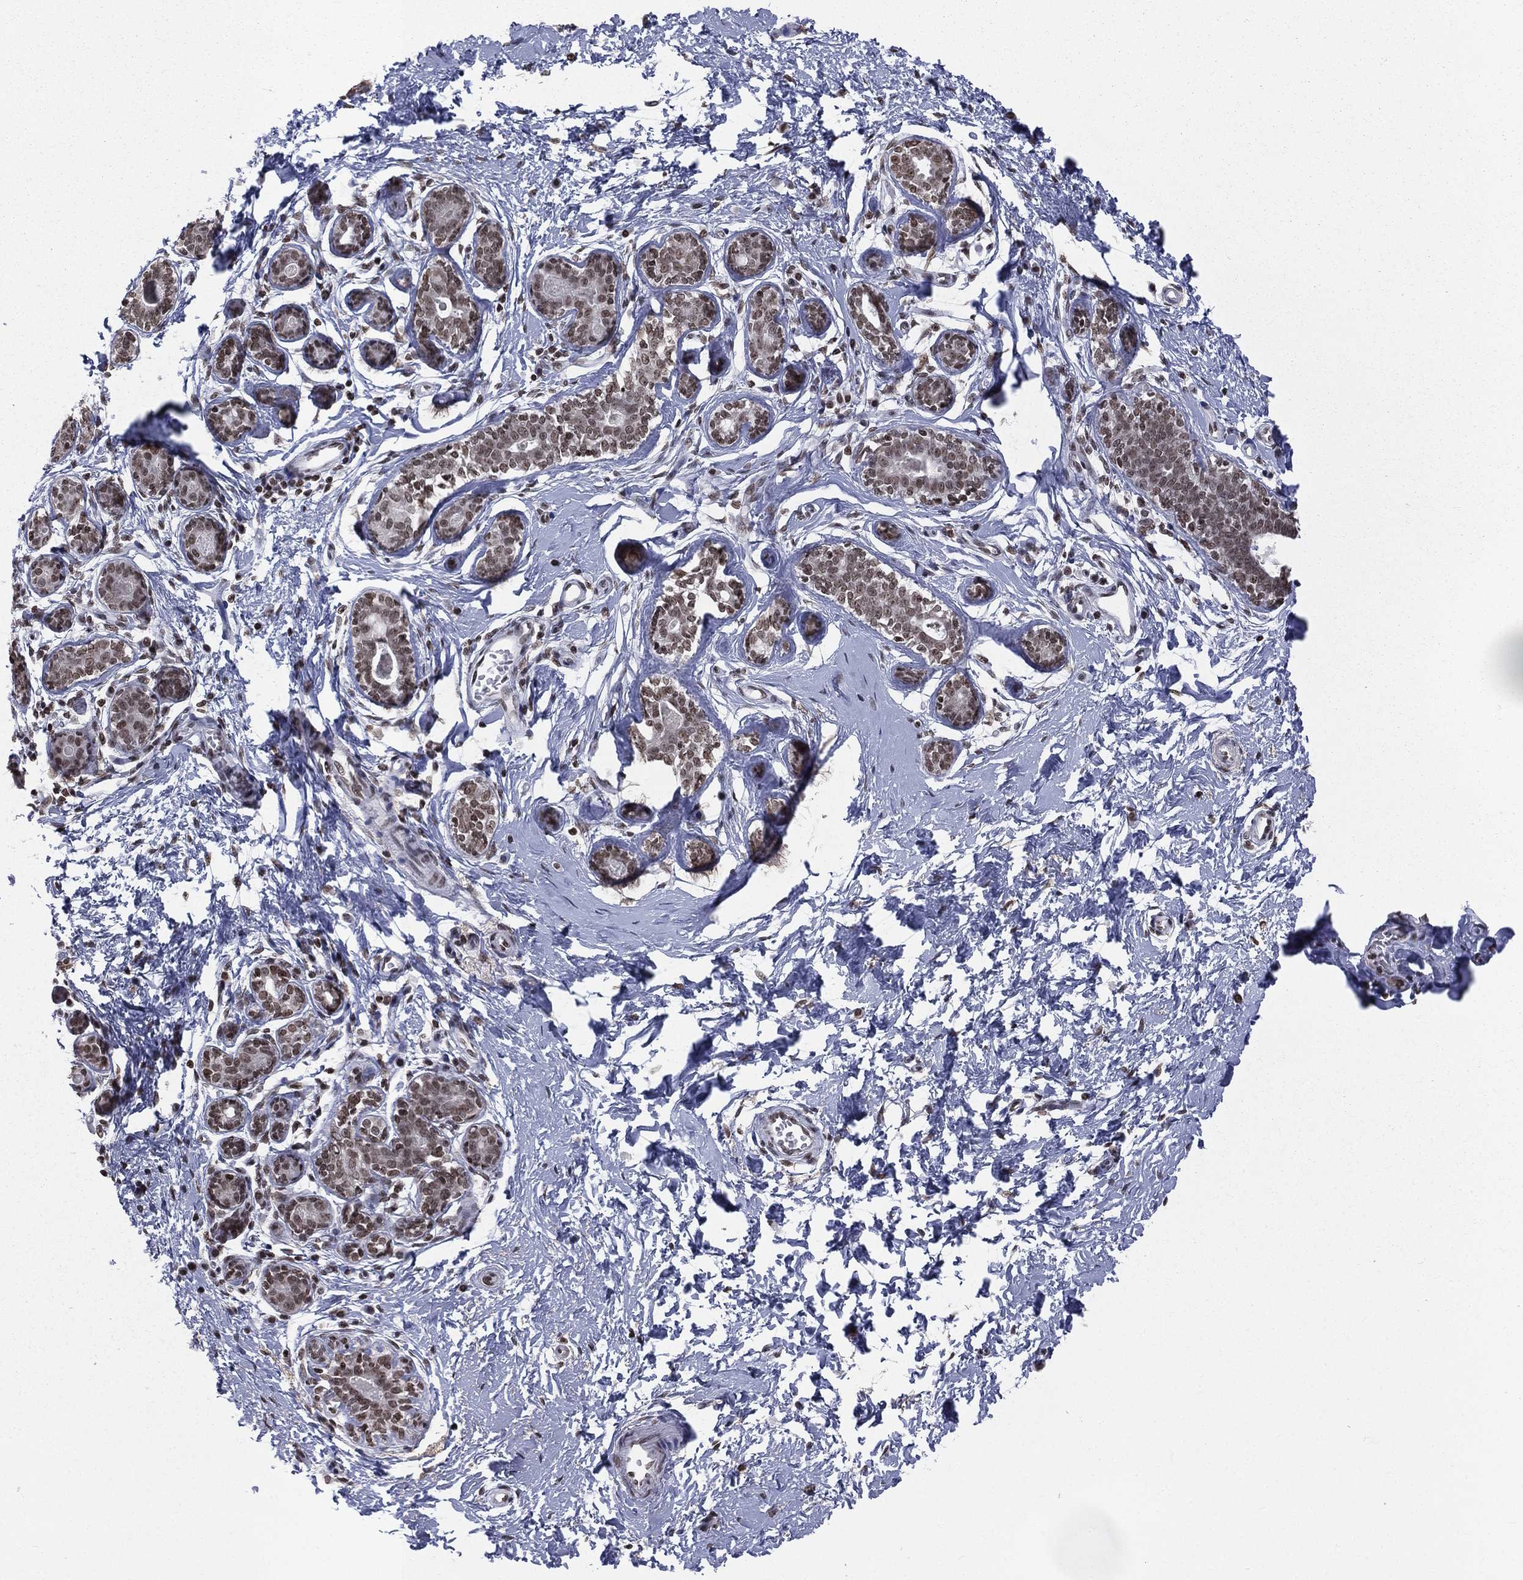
{"staining": {"intensity": "moderate", "quantity": ">75%", "location": "nuclear"}, "tissue": "breast", "cell_type": "Glandular cells", "image_type": "normal", "snomed": [{"axis": "morphology", "description": "Normal tissue, NOS"}, {"axis": "topography", "description": "Breast"}], "caption": "Immunohistochemistry image of unremarkable breast stained for a protein (brown), which shows medium levels of moderate nuclear positivity in about >75% of glandular cells.", "gene": "RFX7", "patient": {"sex": "female", "age": 37}}